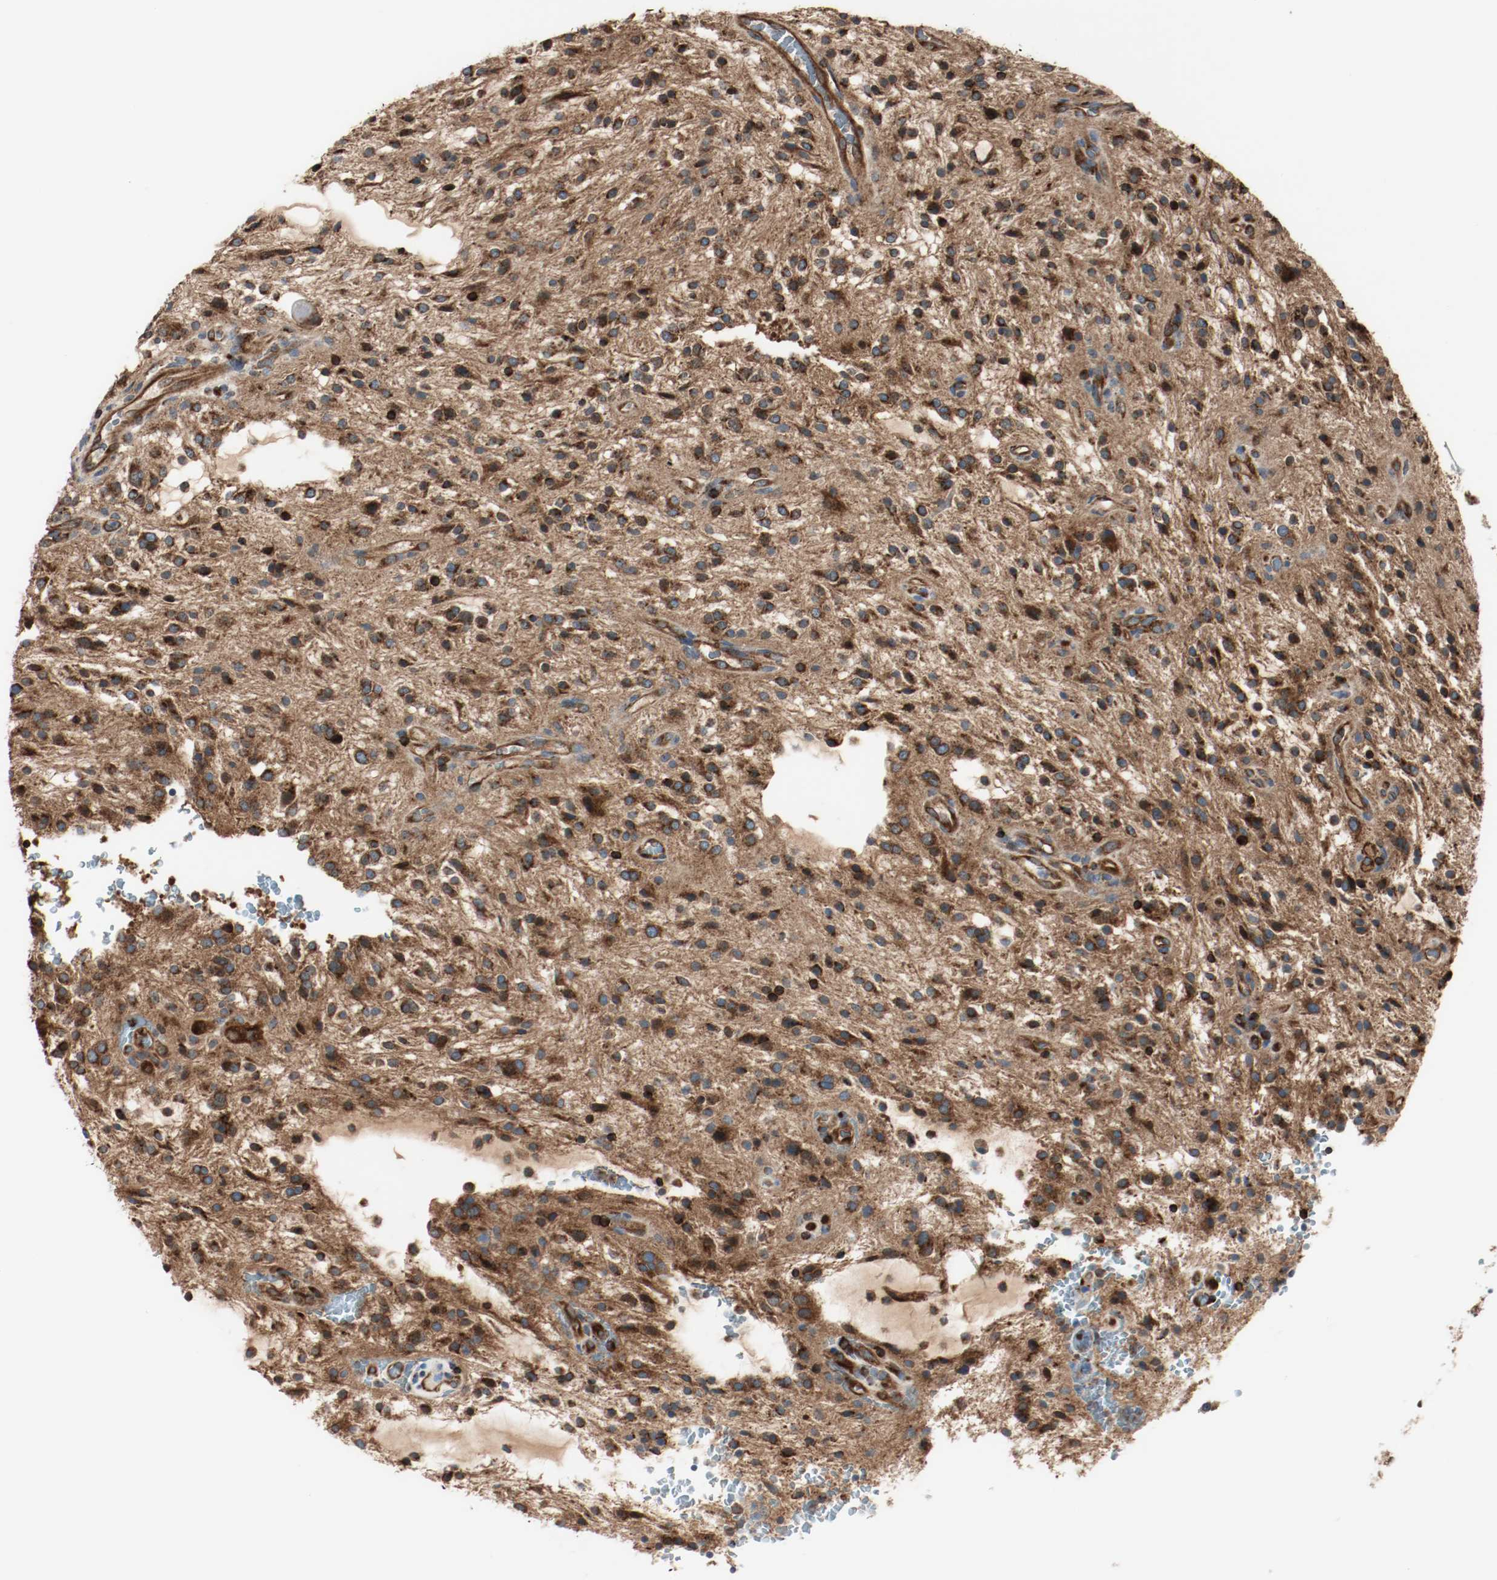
{"staining": {"intensity": "strong", "quantity": ">75%", "location": "cytoplasmic/membranous"}, "tissue": "glioma", "cell_type": "Tumor cells", "image_type": "cancer", "snomed": [{"axis": "morphology", "description": "Glioma, malignant, NOS"}, {"axis": "topography", "description": "Cerebellum"}], "caption": "Immunohistochemical staining of glioma (malignant) demonstrates high levels of strong cytoplasmic/membranous protein staining in approximately >75% of tumor cells.", "gene": "PLCG1", "patient": {"sex": "female", "age": 10}}